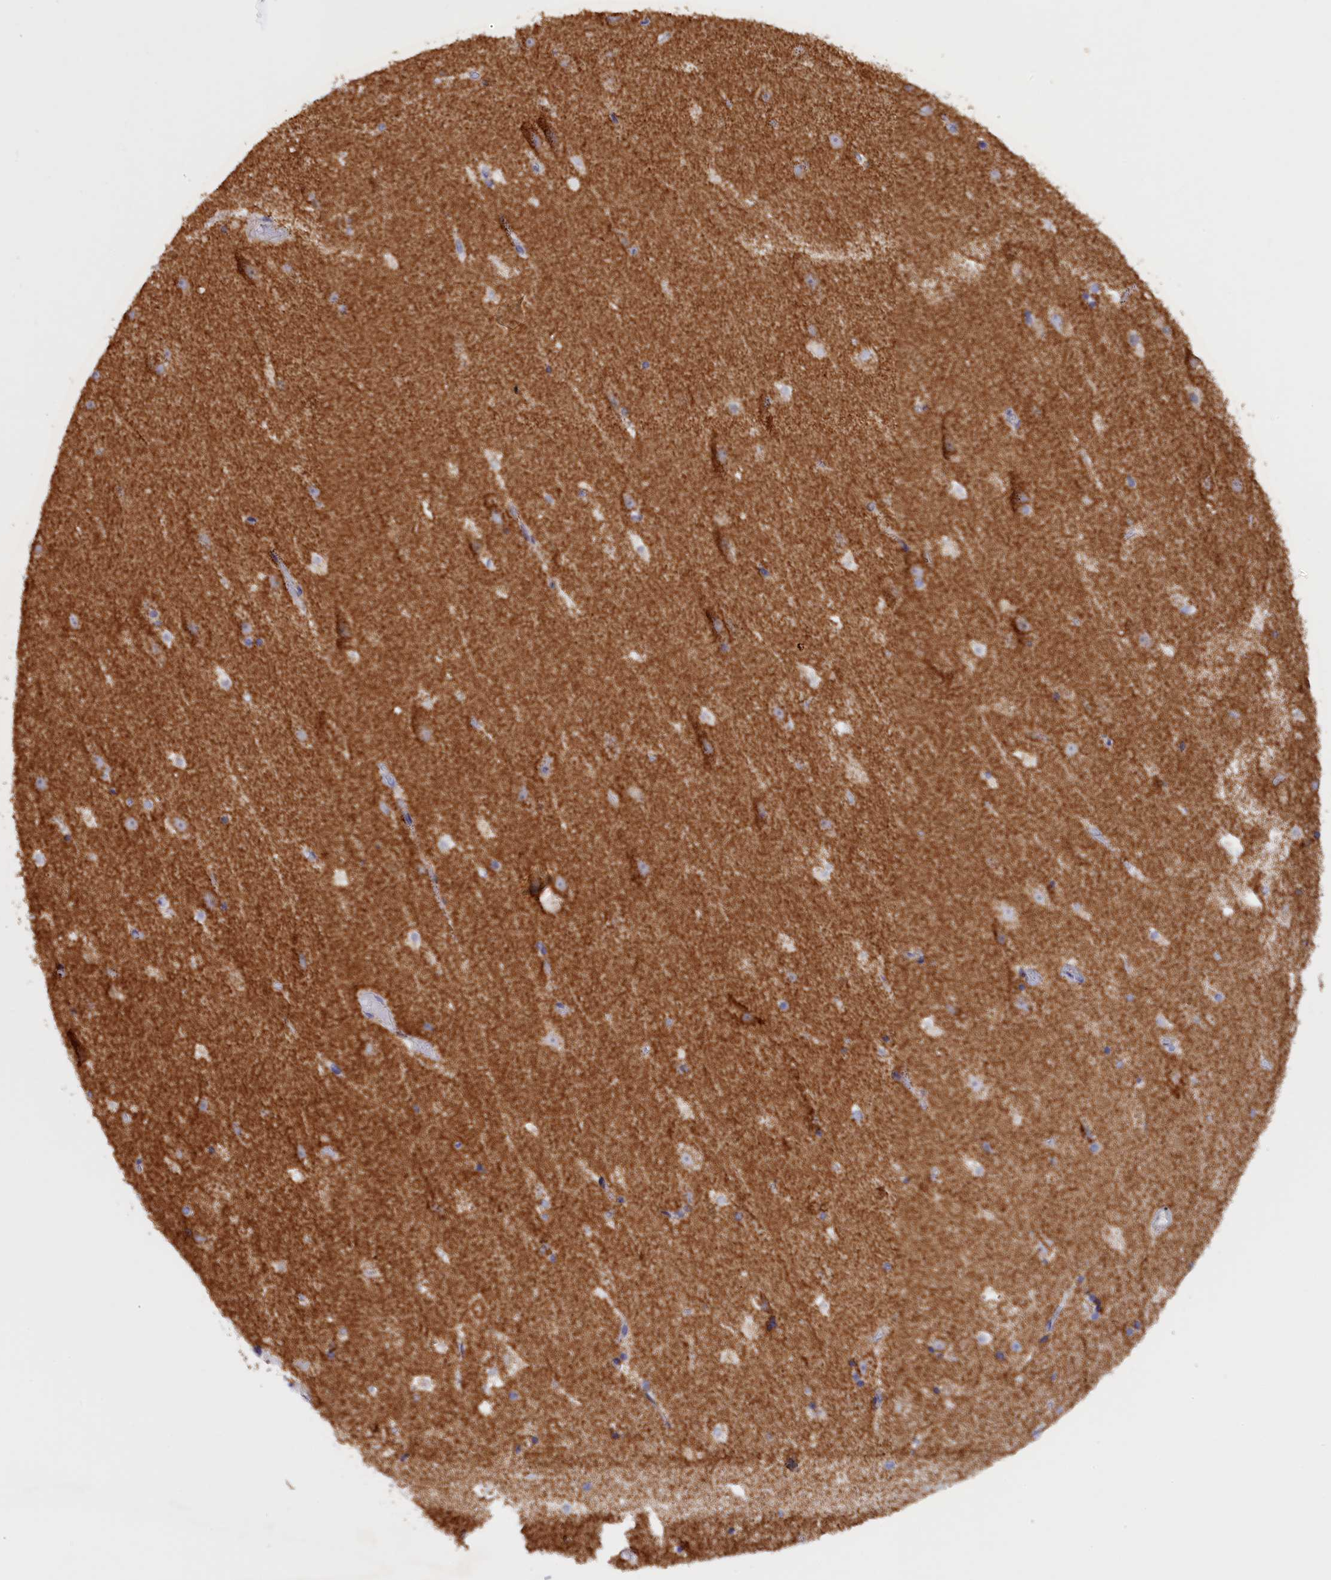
{"staining": {"intensity": "negative", "quantity": "none", "location": "none"}, "tissue": "hippocampus", "cell_type": "Glial cells", "image_type": "normal", "snomed": [{"axis": "morphology", "description": "Normal tissue, NOS"}, {"axis": "topography", "description": "Hippocampus"}], "caption": "Human hippocampus stained for a protein using immunohistochemistry demonstrates no positivity in glial cells.", "gene": "FAM149B1", "patient": {"sex": "female", "age": 52}}